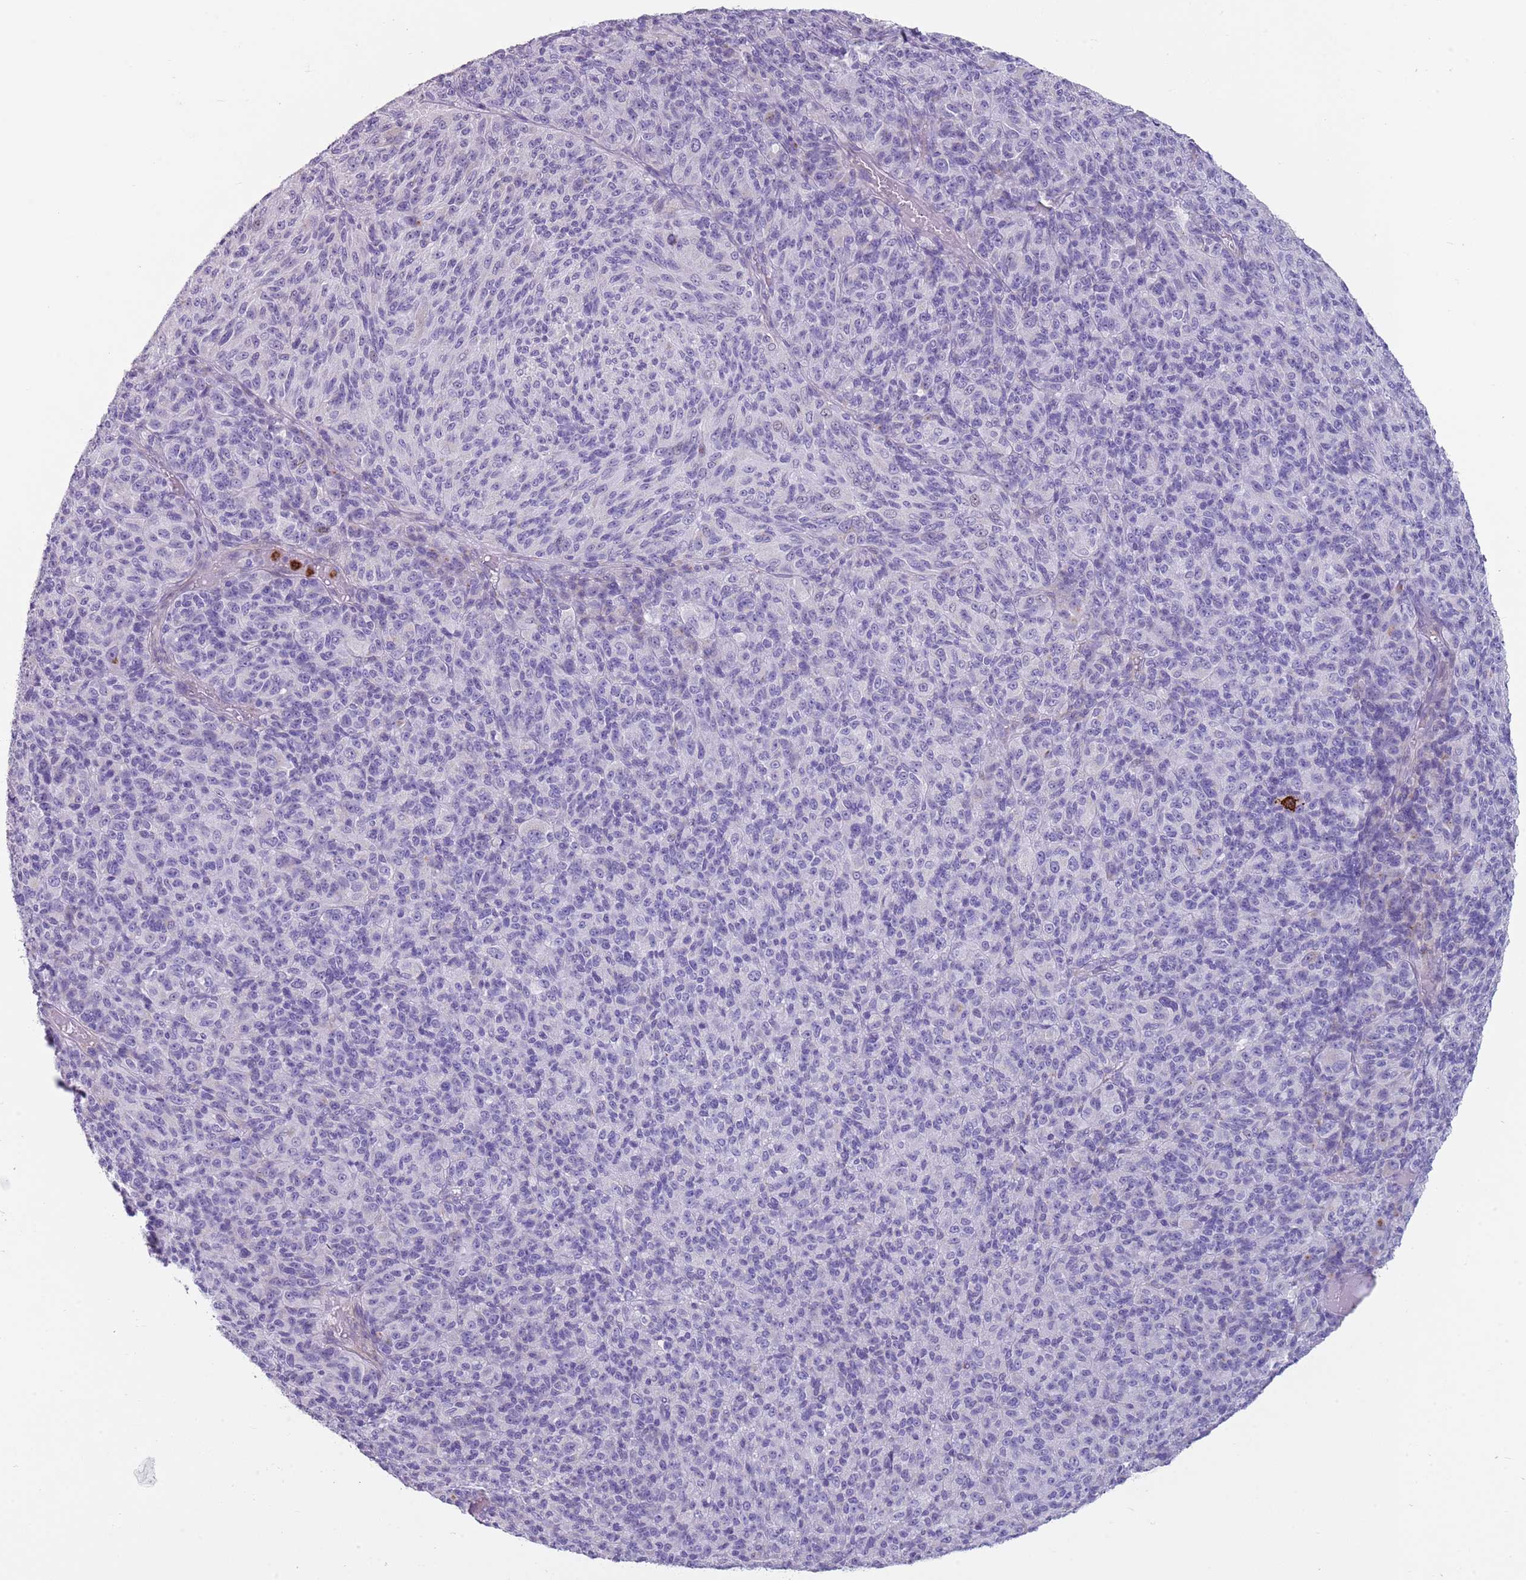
{"staining": {"intensity": "negative", "quantity": "none", "location": "none"}, "tissue": "melanoma", "cell_type": "Tumor cells", "image_type": "cancer", "snomed": [{"axis": "morphology", "description": "Malignant melanoma, Metastatic site"}, {"axis": "topography", "description": "Brain"}], "caption": "Micrograph shows no protein positivity in tumor cells of malignant melanoma (metastatic site) tissue. (DAB (3,3'-diaminobenzidine) immunohistochemistry with hematoxylin counter stain).", "gene": "CD177", "patient": {"sex": "female", "age": 56}}